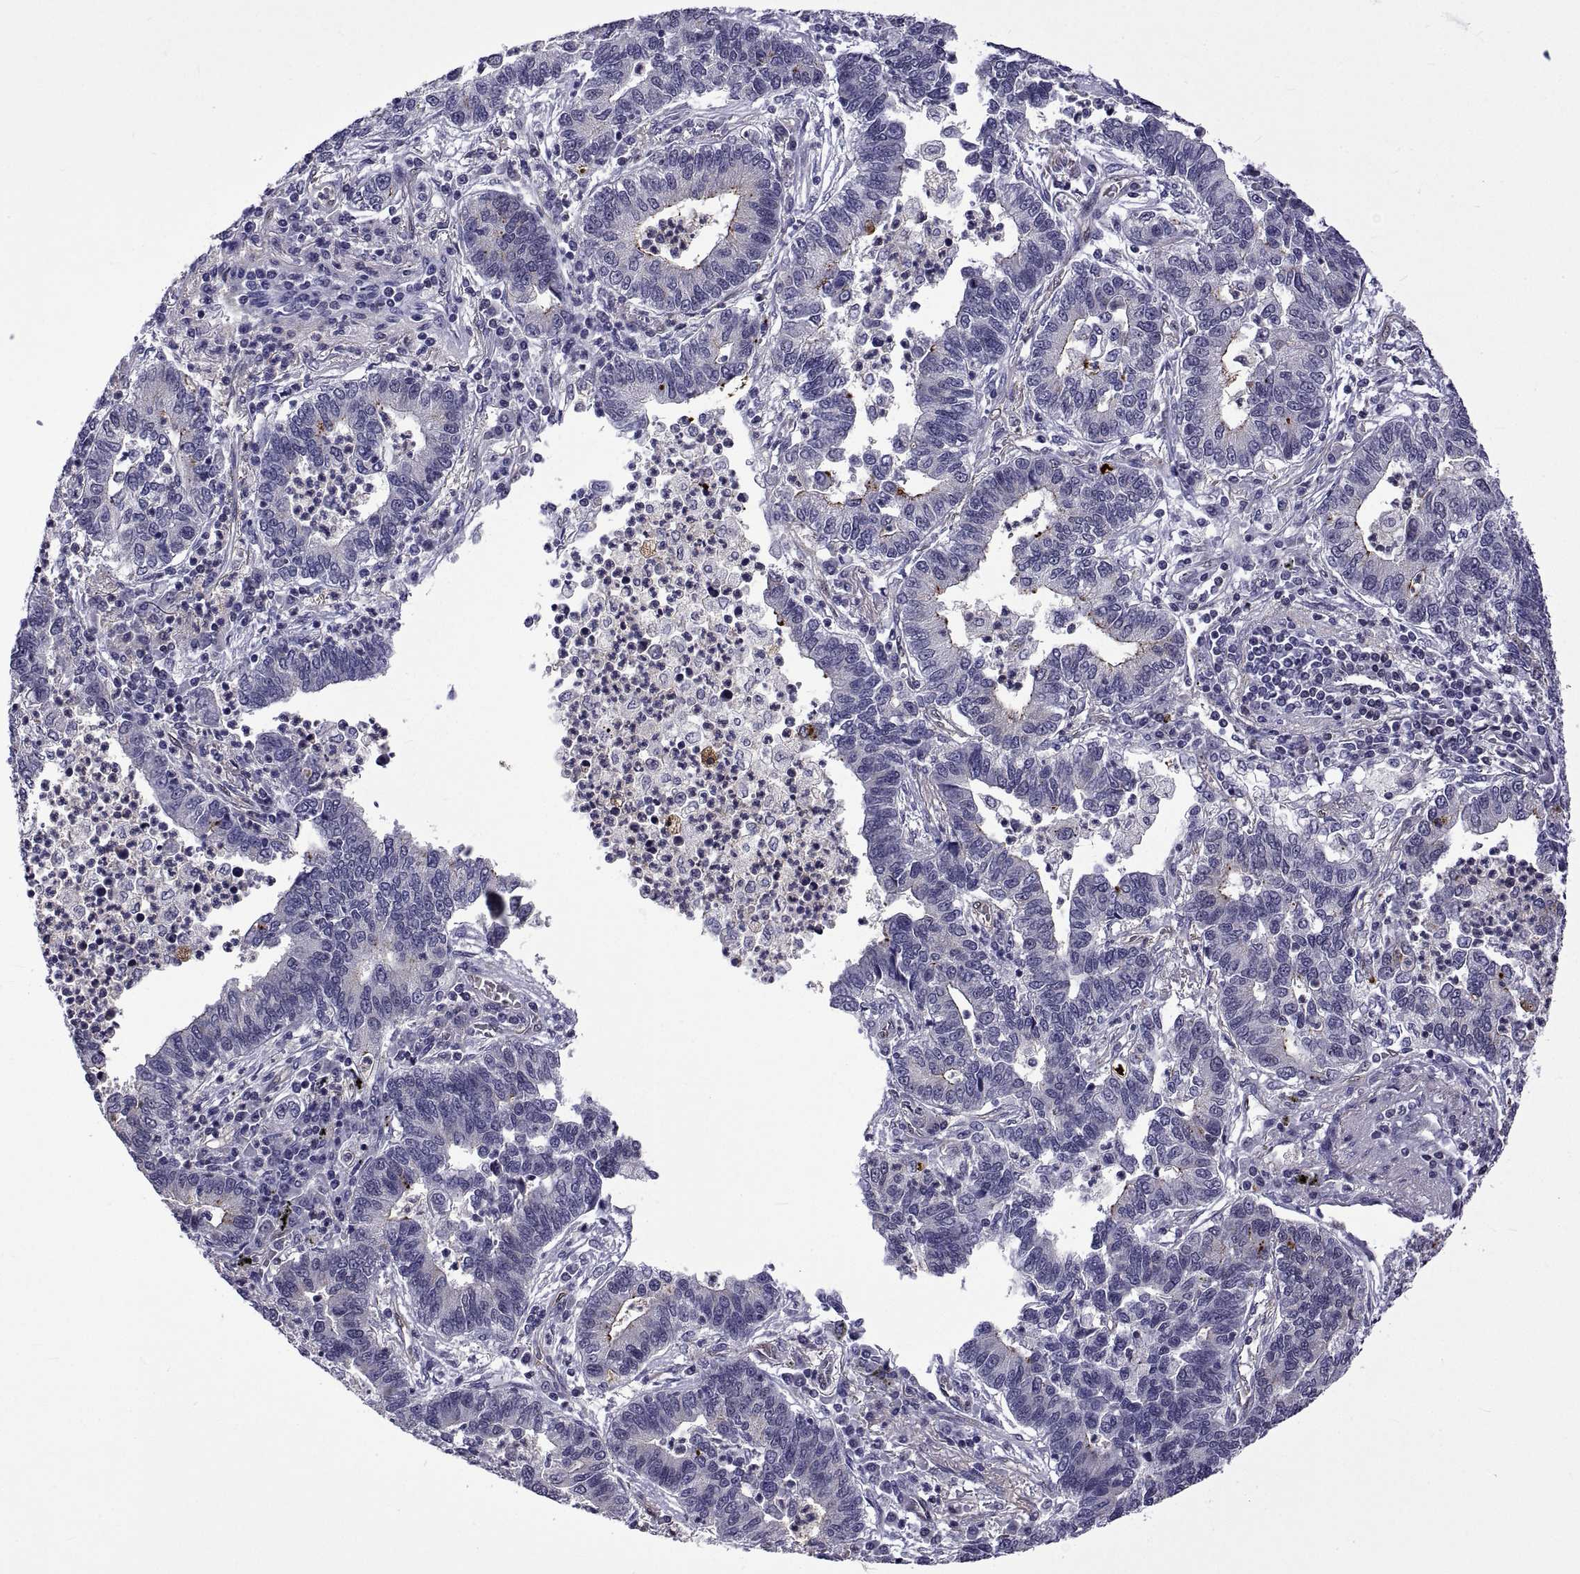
{"staining": {"intensity": "negative", "quantity": "none", "location": "none"}, "tissue": "lung cancer", "cell_type": "Tumor cells", "image_type": "cancer", "snomed": [{"axis": "morphology", "description": "Adenocarcinoma, NOS"}, {"axis": "topography", "description": "Lung"}], "caption": "The photomicrograph displays no staining of tumor cells in lung adenocarcinoma. The staining is performed using DAB brown chromogen with nuclei counter-stained in using hematoxylin.", "gene": "LCN9", "patient": {"sex": "female", "age": 57}}